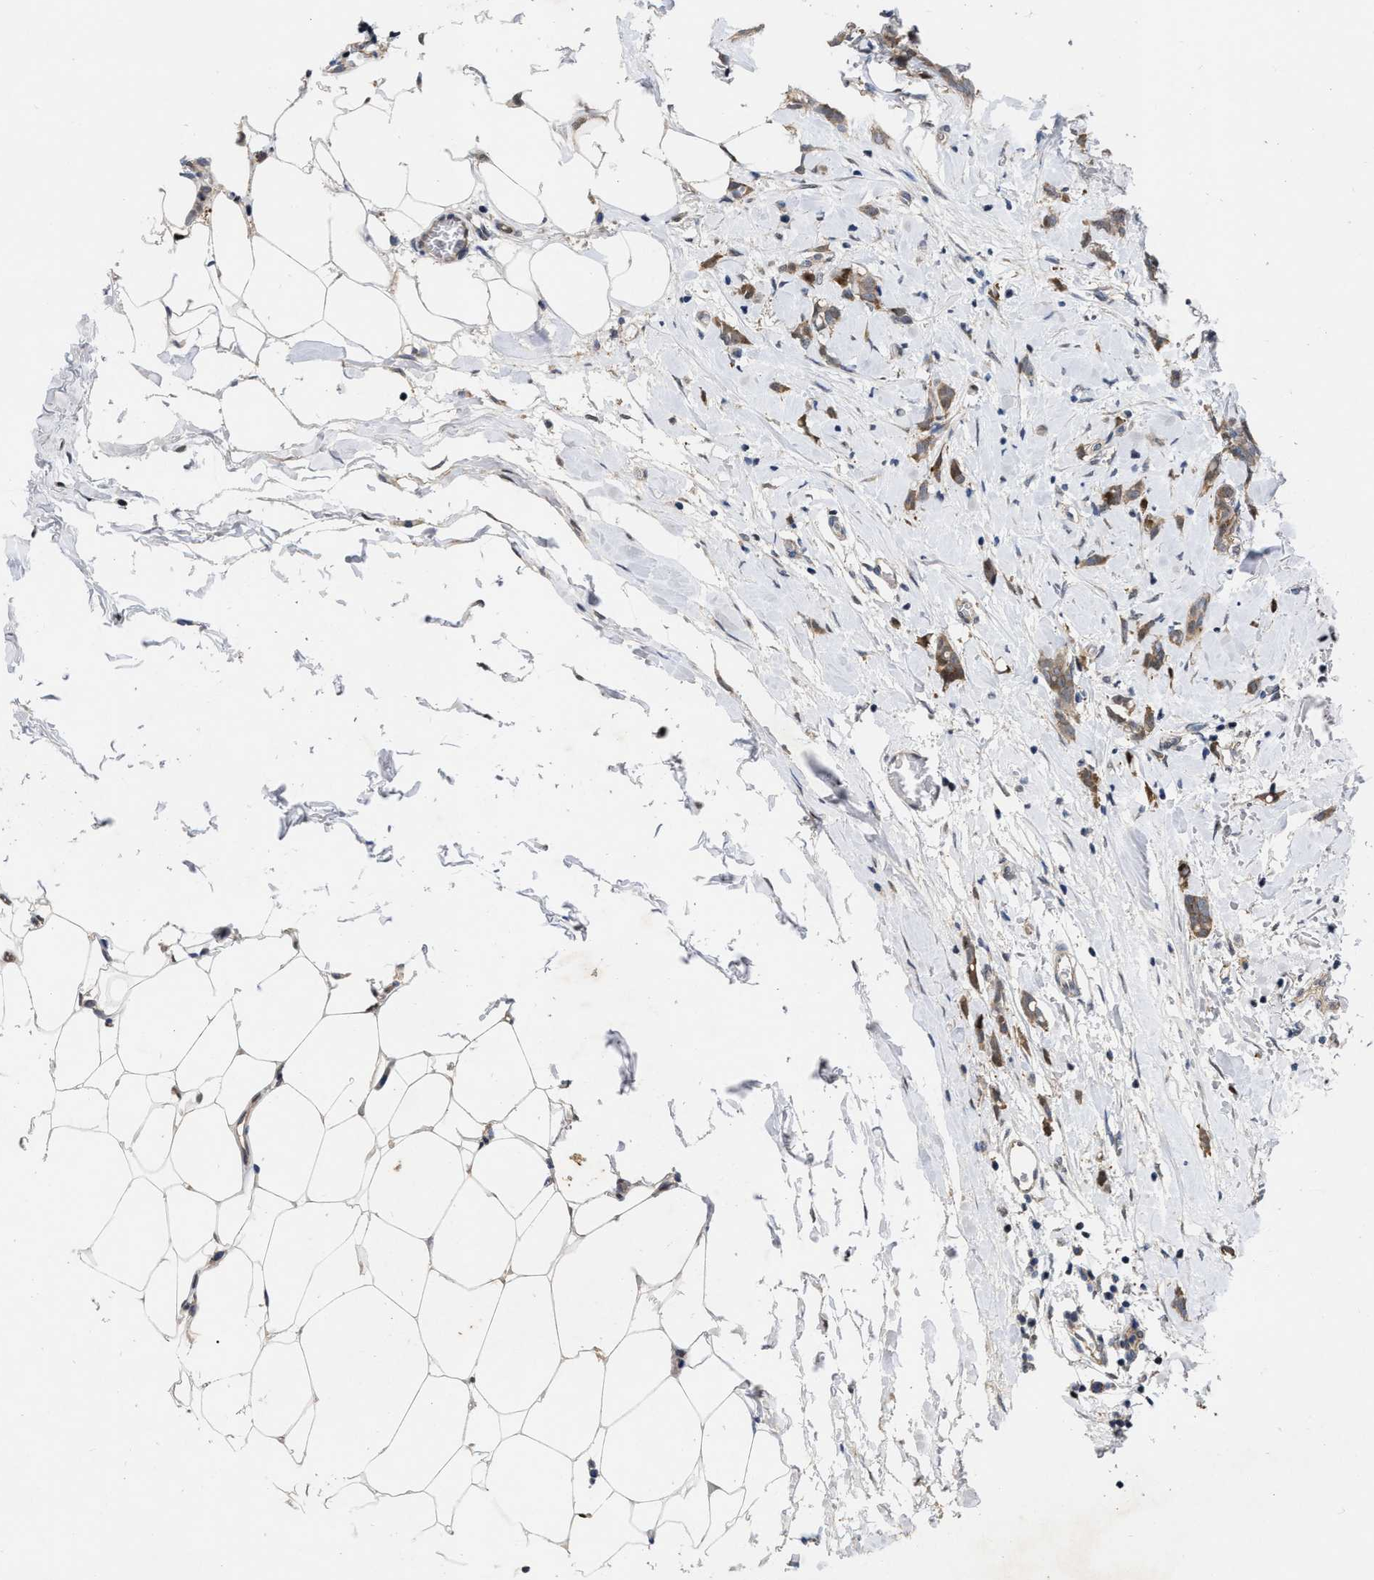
{"staining": {"intensity": "moderate", "quantity": ">75%", "location": "cytoplasmic/membranous"}, "tissue": "breast cancer", "cell_type": "Tumor cells", "image_type": "cancer", "snomed": [{"axis": "morphology", "description": "Lobular carcinoma, in situ"}, {"axis": "morphology", "description": "Lobular carcinoma"}, {"axis": "topography", "description": "Breast"}], "caption": "The micrograph exhibits a brown stain indicating the presence of a protein in the cytoplasmic/membranous of tumor cells in lobular carcinoma in situ (breast). (brown staining indicates protein expression, while blue staining denotes nuclei).", "gene": "MDM4", "patient": {"sex": "female", "age": 41}}